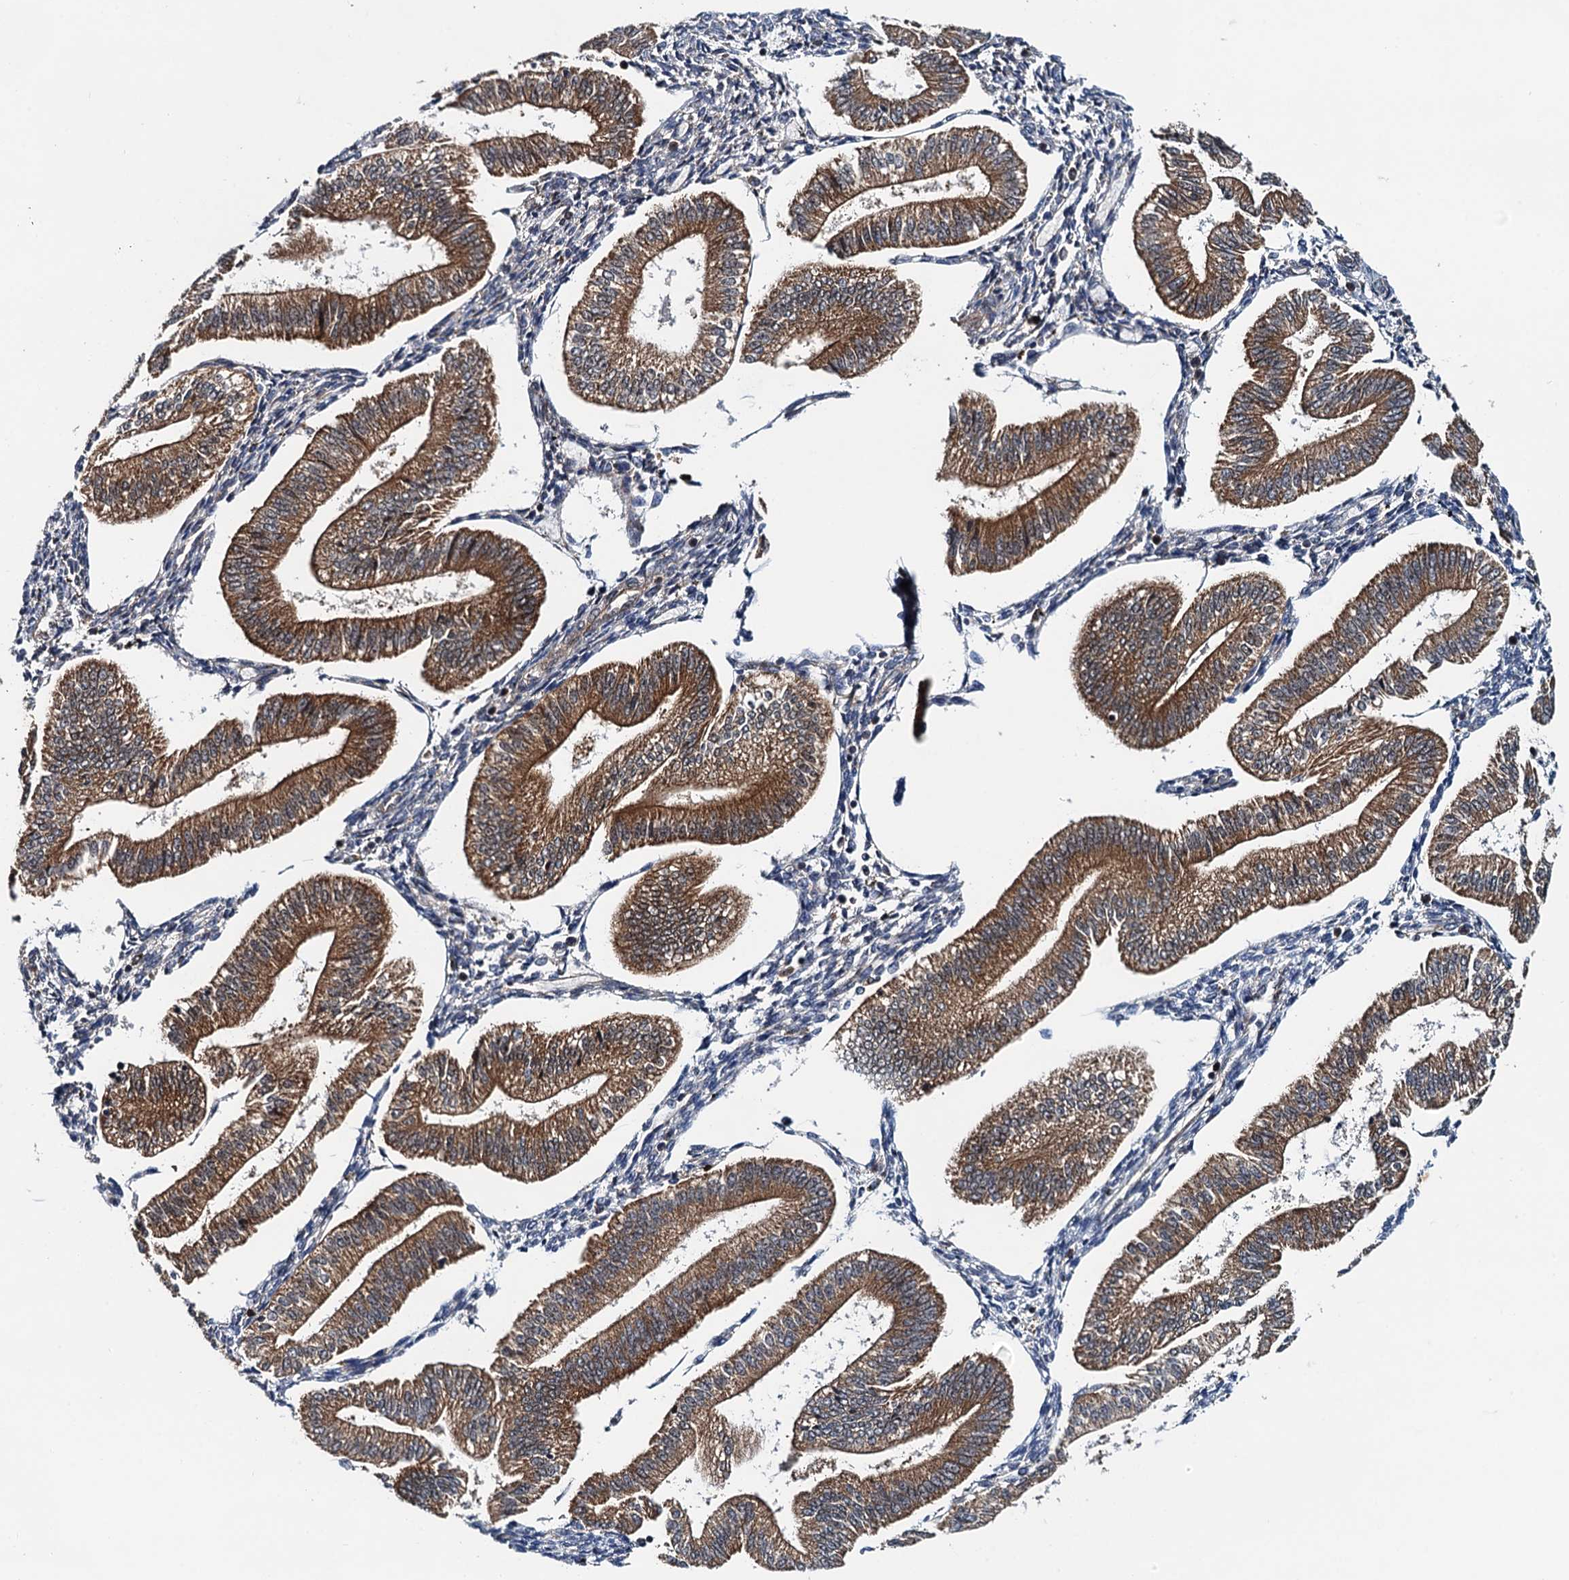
{"staining": {"intensity": "negative", "quantity": "none", "location": "none"}, "tissue": "endometrium", "cell_type": "Cells in endometrial stroma", "image_type": "normal", "snomed": [{"axis": "morphology", "description": "Normal tissue, NOS"}, {"axis": "topography", "description": "Endometrium"}], "caption": "IHC micrograph of normal endometrium: endometrium stained with DAB (3,3'-diaminobenzidine) displays no significant protein expression in cells in endometrial stroma.", "gene": "AAGAB", "patient": {"sex": "female", "age": 34}}